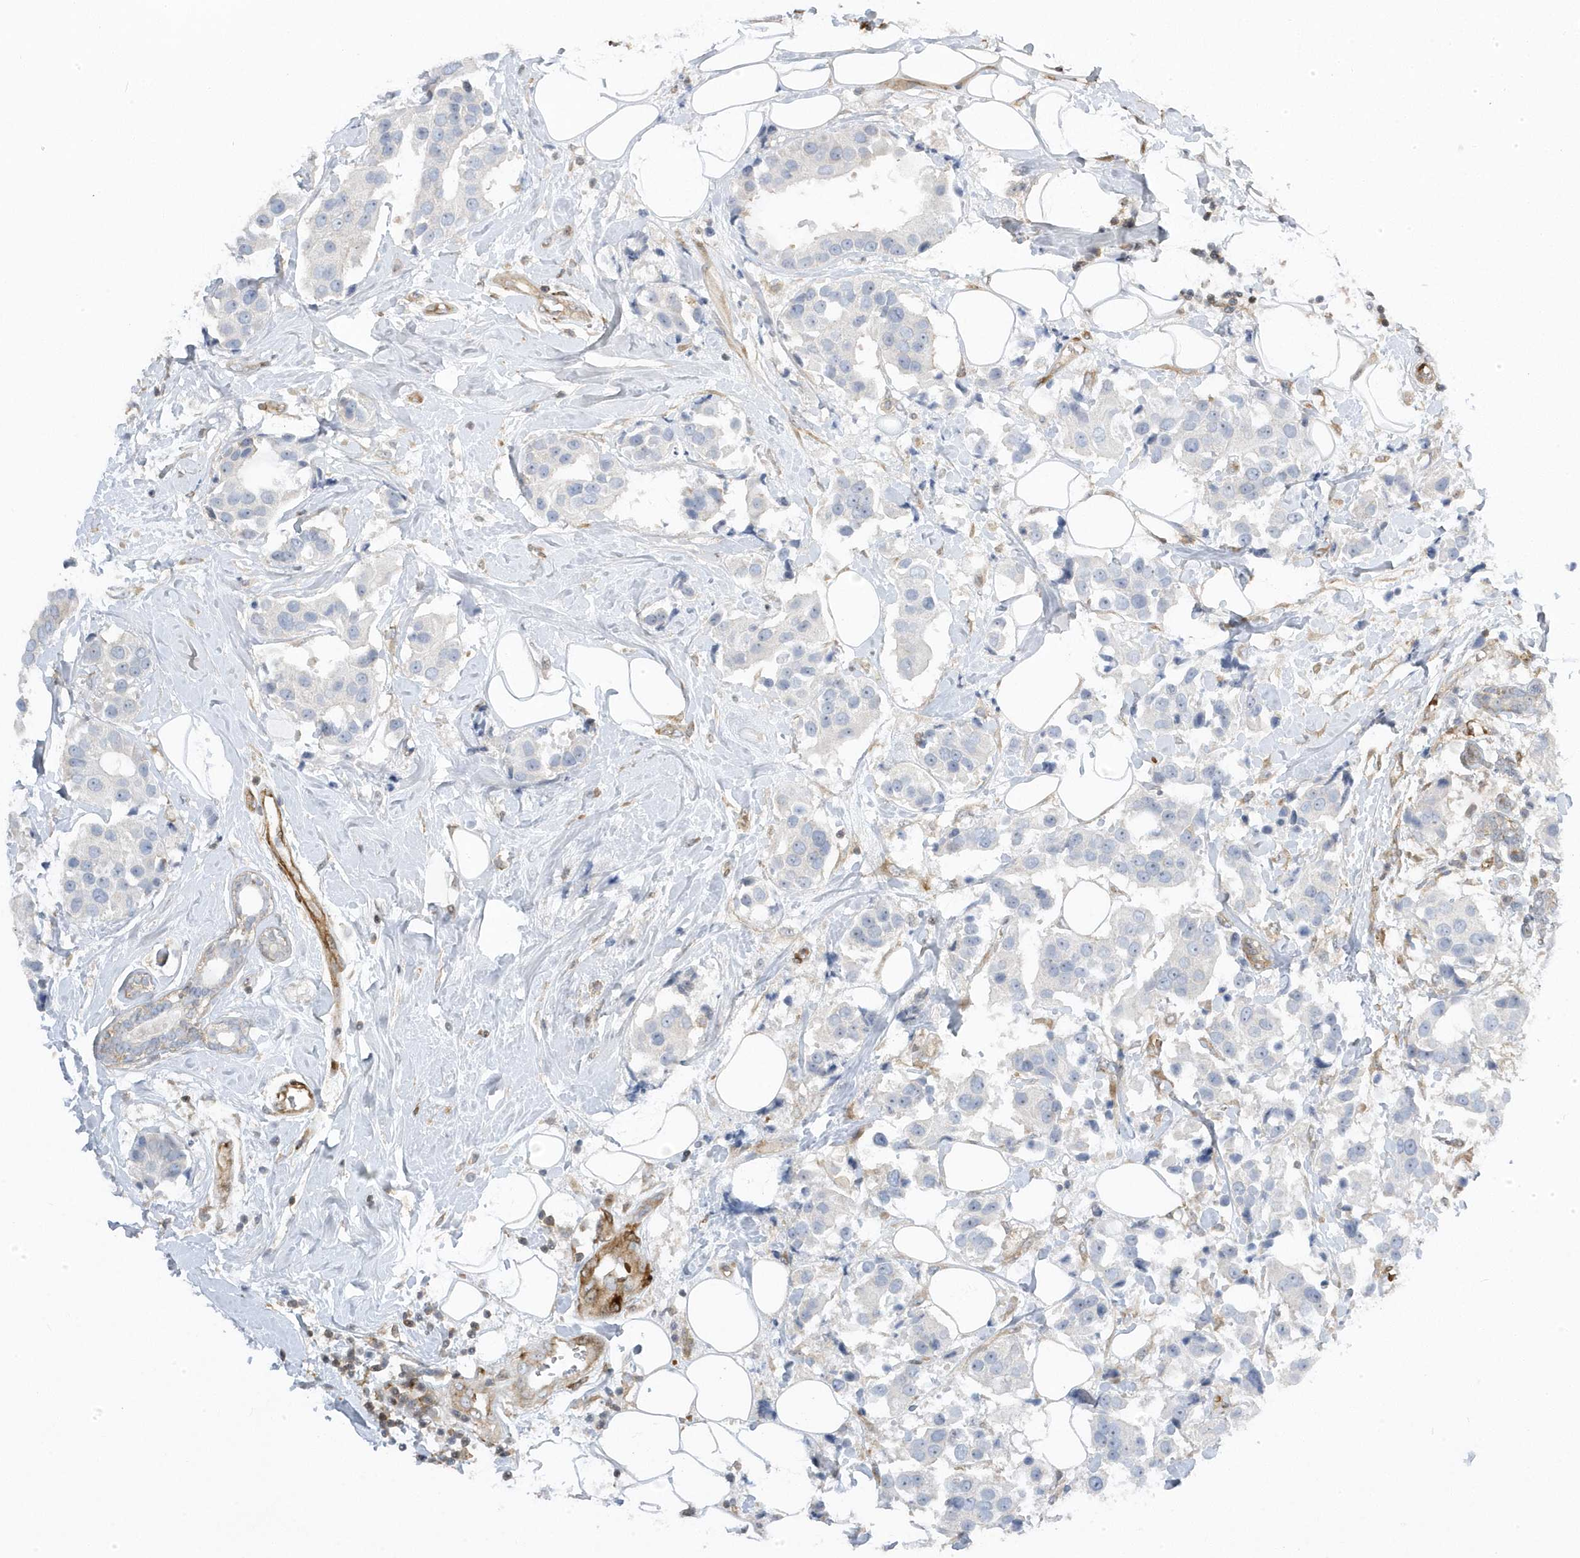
{"staining": {"intensity": "negative", "quantity": "none", "location": "none"}, "tissue": "breast cancer", "cell_type": "Tumor cells", "image_type": "cancer", "snomed": [{"axis": "morphology", "description": "Normal tissue, NOS"}, {"axis": "morphology", "description": "Duct carcinoma"}, {"axis": "topography", "description": "Breast"}], "caption": "Immunohistochemistry histopathology image of neoplastic tissue: human breast cancer stained with DAB (3,3'-diaminobenzidine) displays no significant protein expression in tumor cells.", "gene": "MAP7D3", "patient": {"sex": "female", "age": 39}}